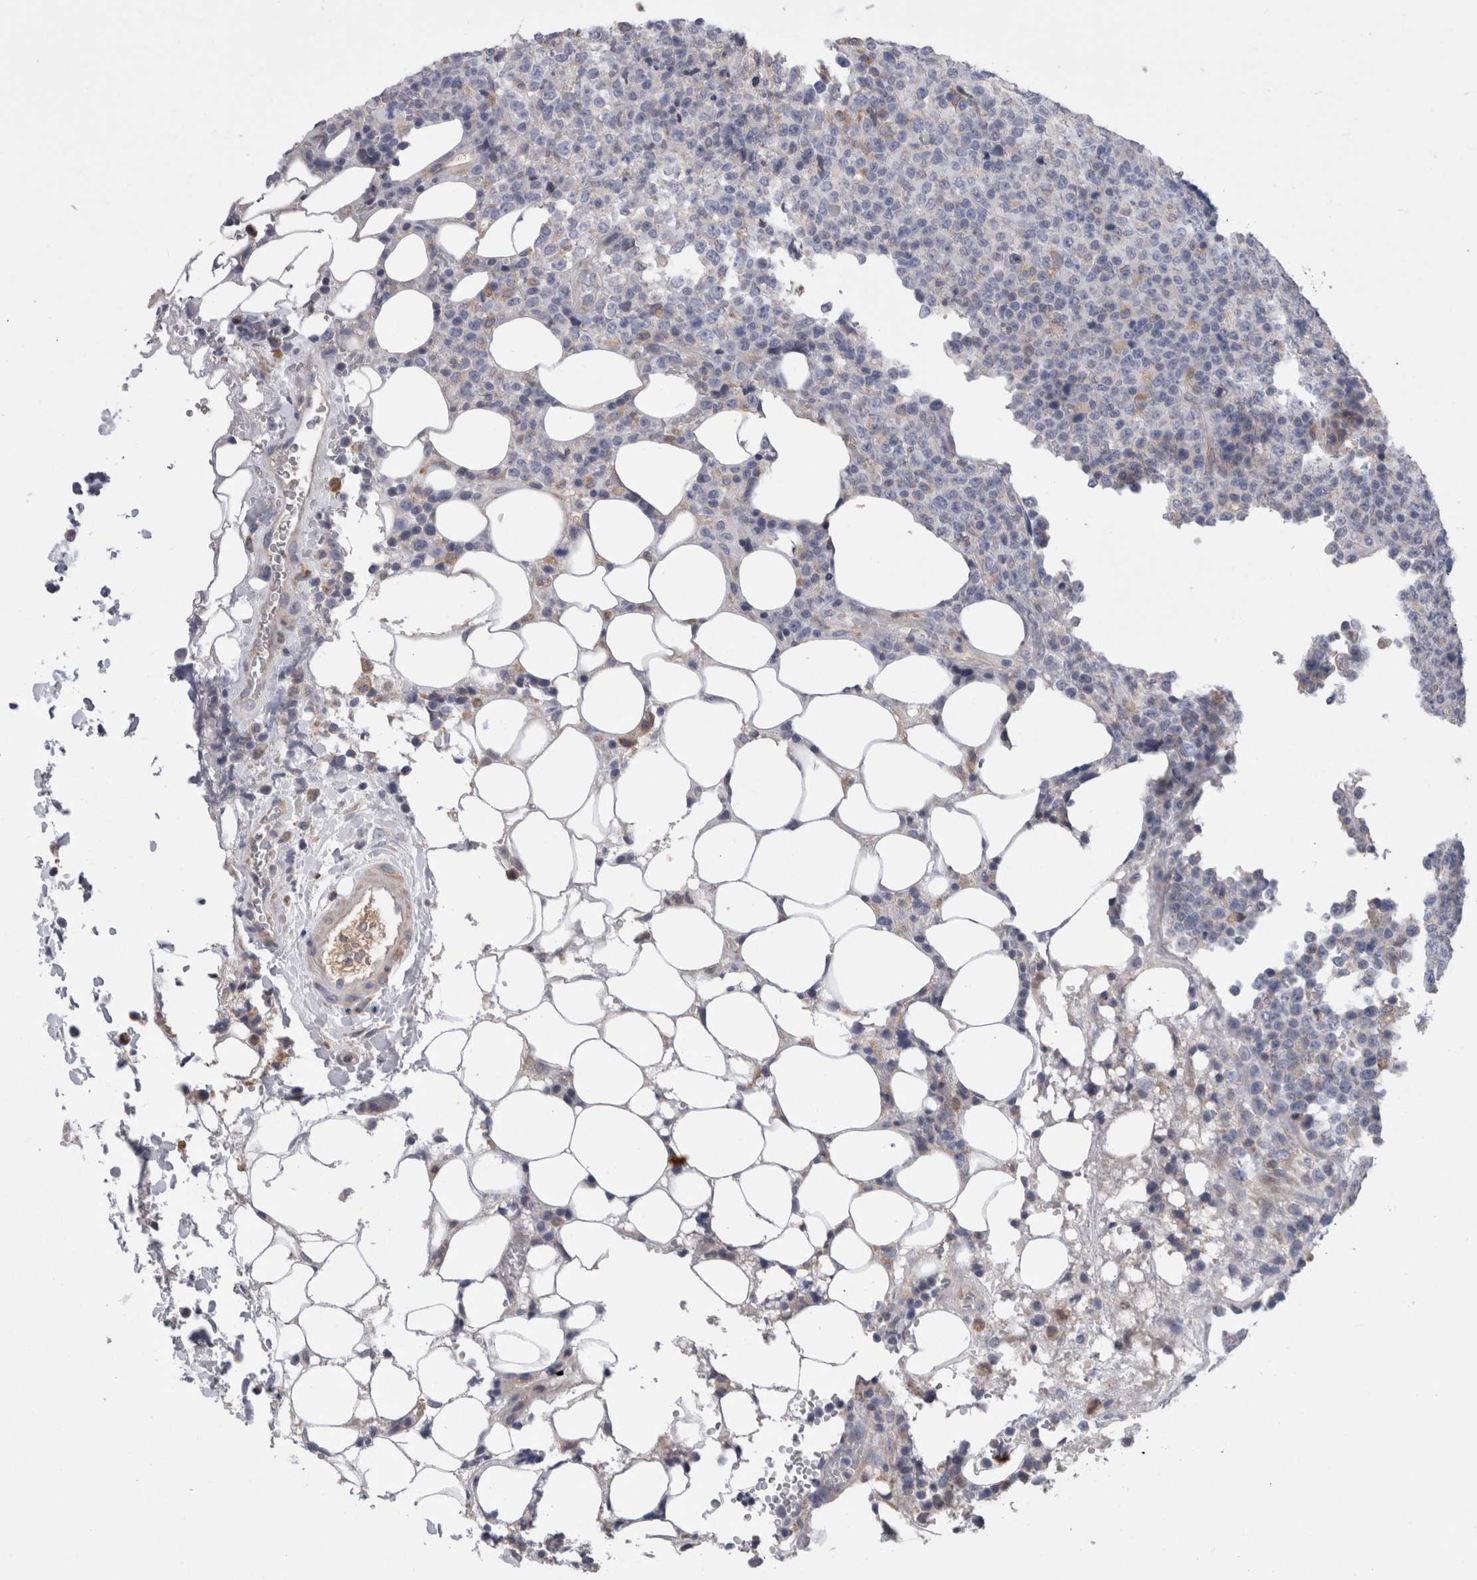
{"staining": {"intensity": "negative", "quantity": "none", "location": "none"}, "tissue": "lymphoma", "cell_type": "Tumor cells", "image_type": "cancer", "snomed": [{"axis": "morphology", "description": "Malignant lymphoma, non-Hodgkin's type, High grade"}, {"axis": "topography", "description": "Lymph node"}], "caption": "Lymphoma stained for a protein using immunohistochemistry (IHC) displays no positivity tumor cells.", "gene": "GDAP1", "patient": {"sex": "male", "age": 13}}